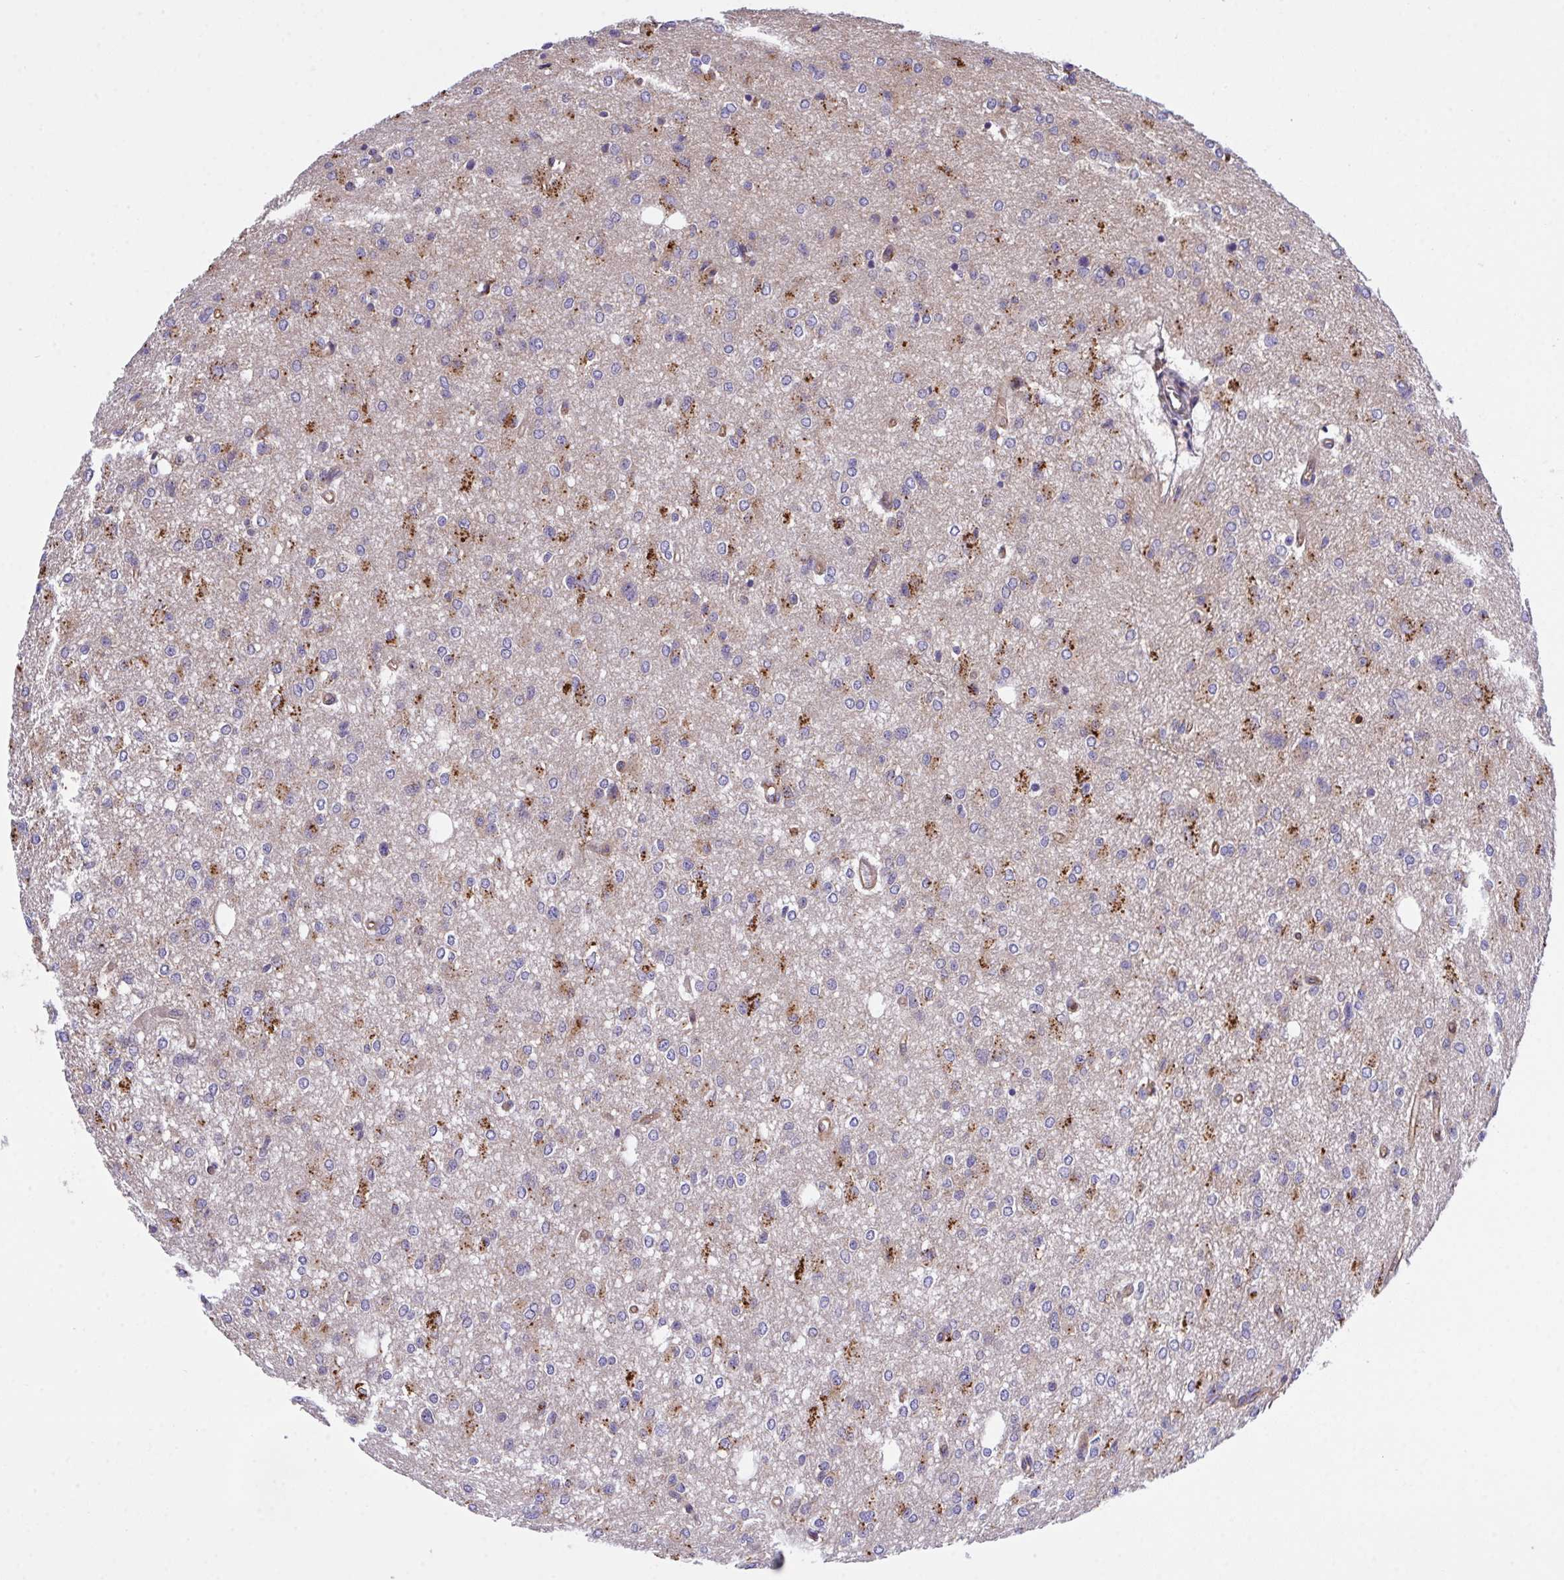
{"staining": {"intensity": "moderate", "quantity": "25%-75%", "location": "cytoplasmic/membranous"}, "tissue": "glioma", "cell_type": "Tumor cells", "image_type": "cancer", "snomed": [{"axis": "morphology", "description": "Glioma, malignant, Low grade"}, {"axis": "topography", "description": "Brain"}], "caption": "The micrograph demonstrates a brown stain indicating the presence of a protein in the cytoplasmic/membranous of tumor cells in malignant low-grade glioma.", "gene": "C4orf36", "patient": {"sex": "male", "age": 26}}